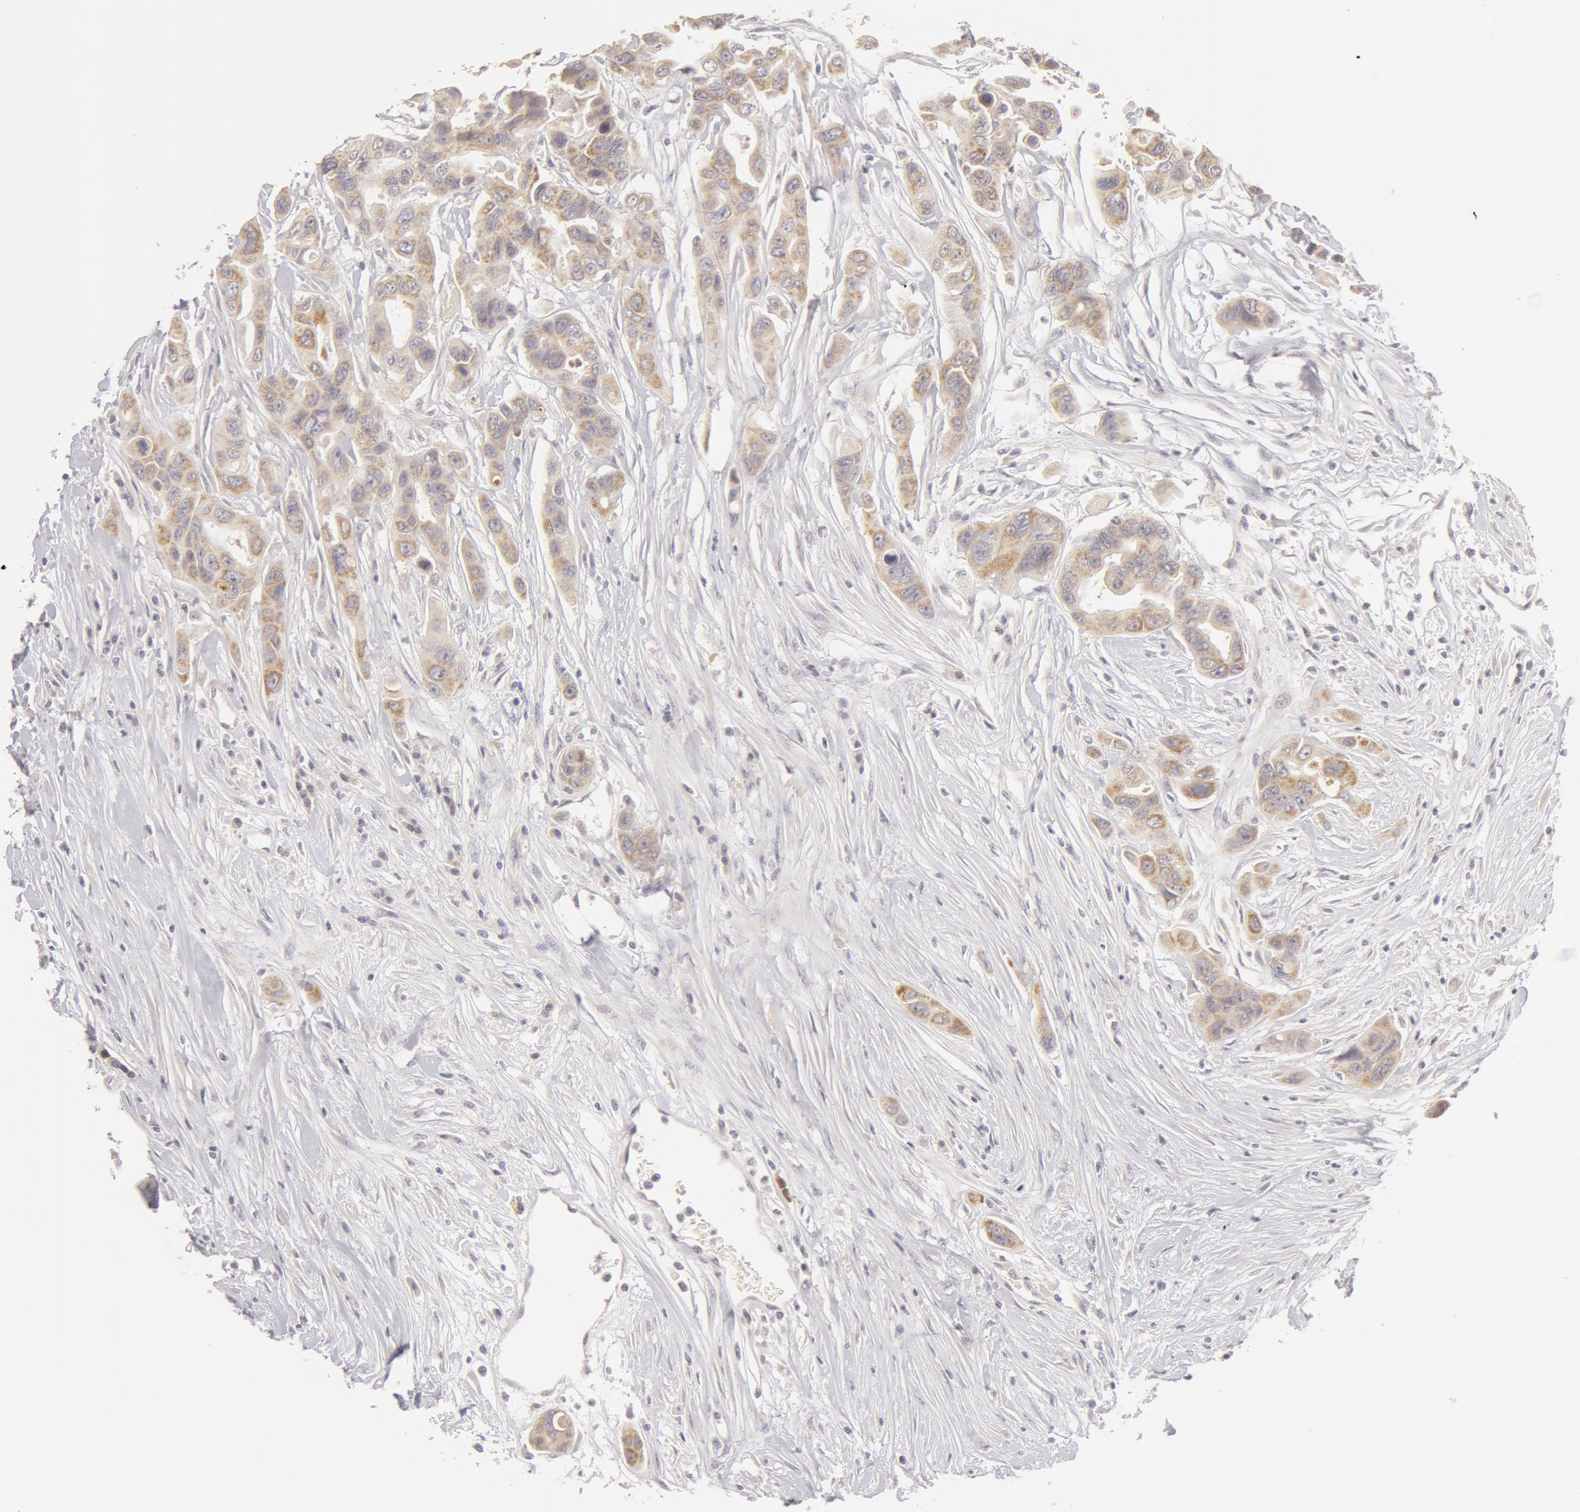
{"staining": {"intensity": "weak", "quantity": "<25%", "location": "cytoplasmic/membranous"}, "tissue": "colorectal cancer", "cell_type": "Tumor cells", "image_type": "cancer", "snomed": [{"axis": "morphology", "description": "Adenocarcinoma, NOS"}, {"axis": "topography", "description": "Colon"}], "caption": "DAB (3,3'-diaminobenzidine) immunohistochemical staining of colorectal cancer (adenocarcinoma) displays no significant positivity in tumor cells.", "gene": "ADPRH", "patient": {"sex": "female", "age": 70}}